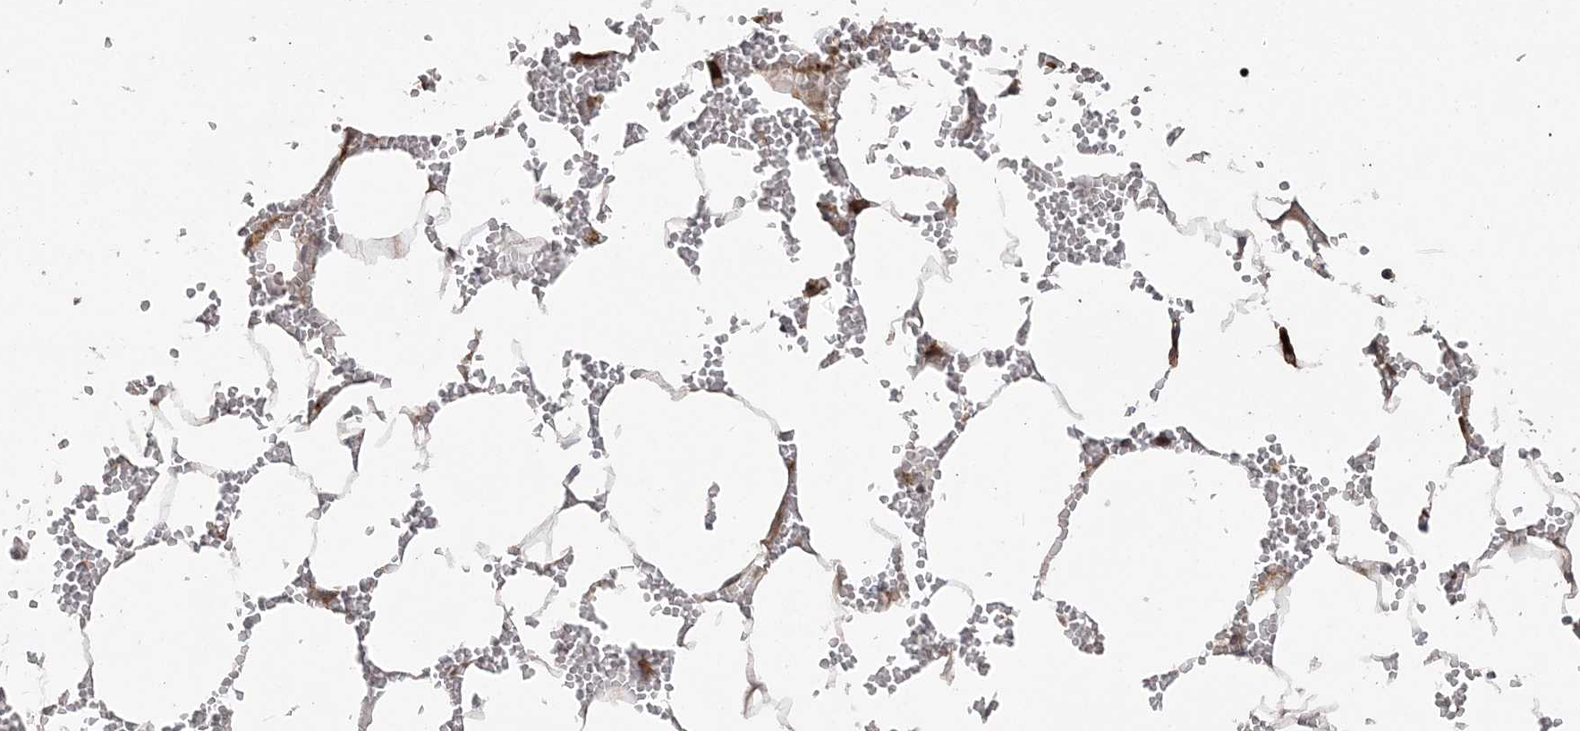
{"staining": {"intensity": "strong", "quantity": "<25%", "location": "cytoplasmic/membranous"}, "tissue": "bone marrow", "cell_type": "Hematopoietic cells", "image_type": "normal", "snomed": [{"axis": "morphology", "description": "Normal tissue, NOS"}, {"axis": "topography", "description": "Bone marrow"}], "caption": "Hematopoietic cells demonstrate medium levels of strong cytoplasmic/membranous expression in approximately <25% of cells in normal bone marrow. (Brightfield microscopy of DAB IHC at high magnification).", "gene": "HERPUD1", "patient": {"sex": "male", "age": 70}}